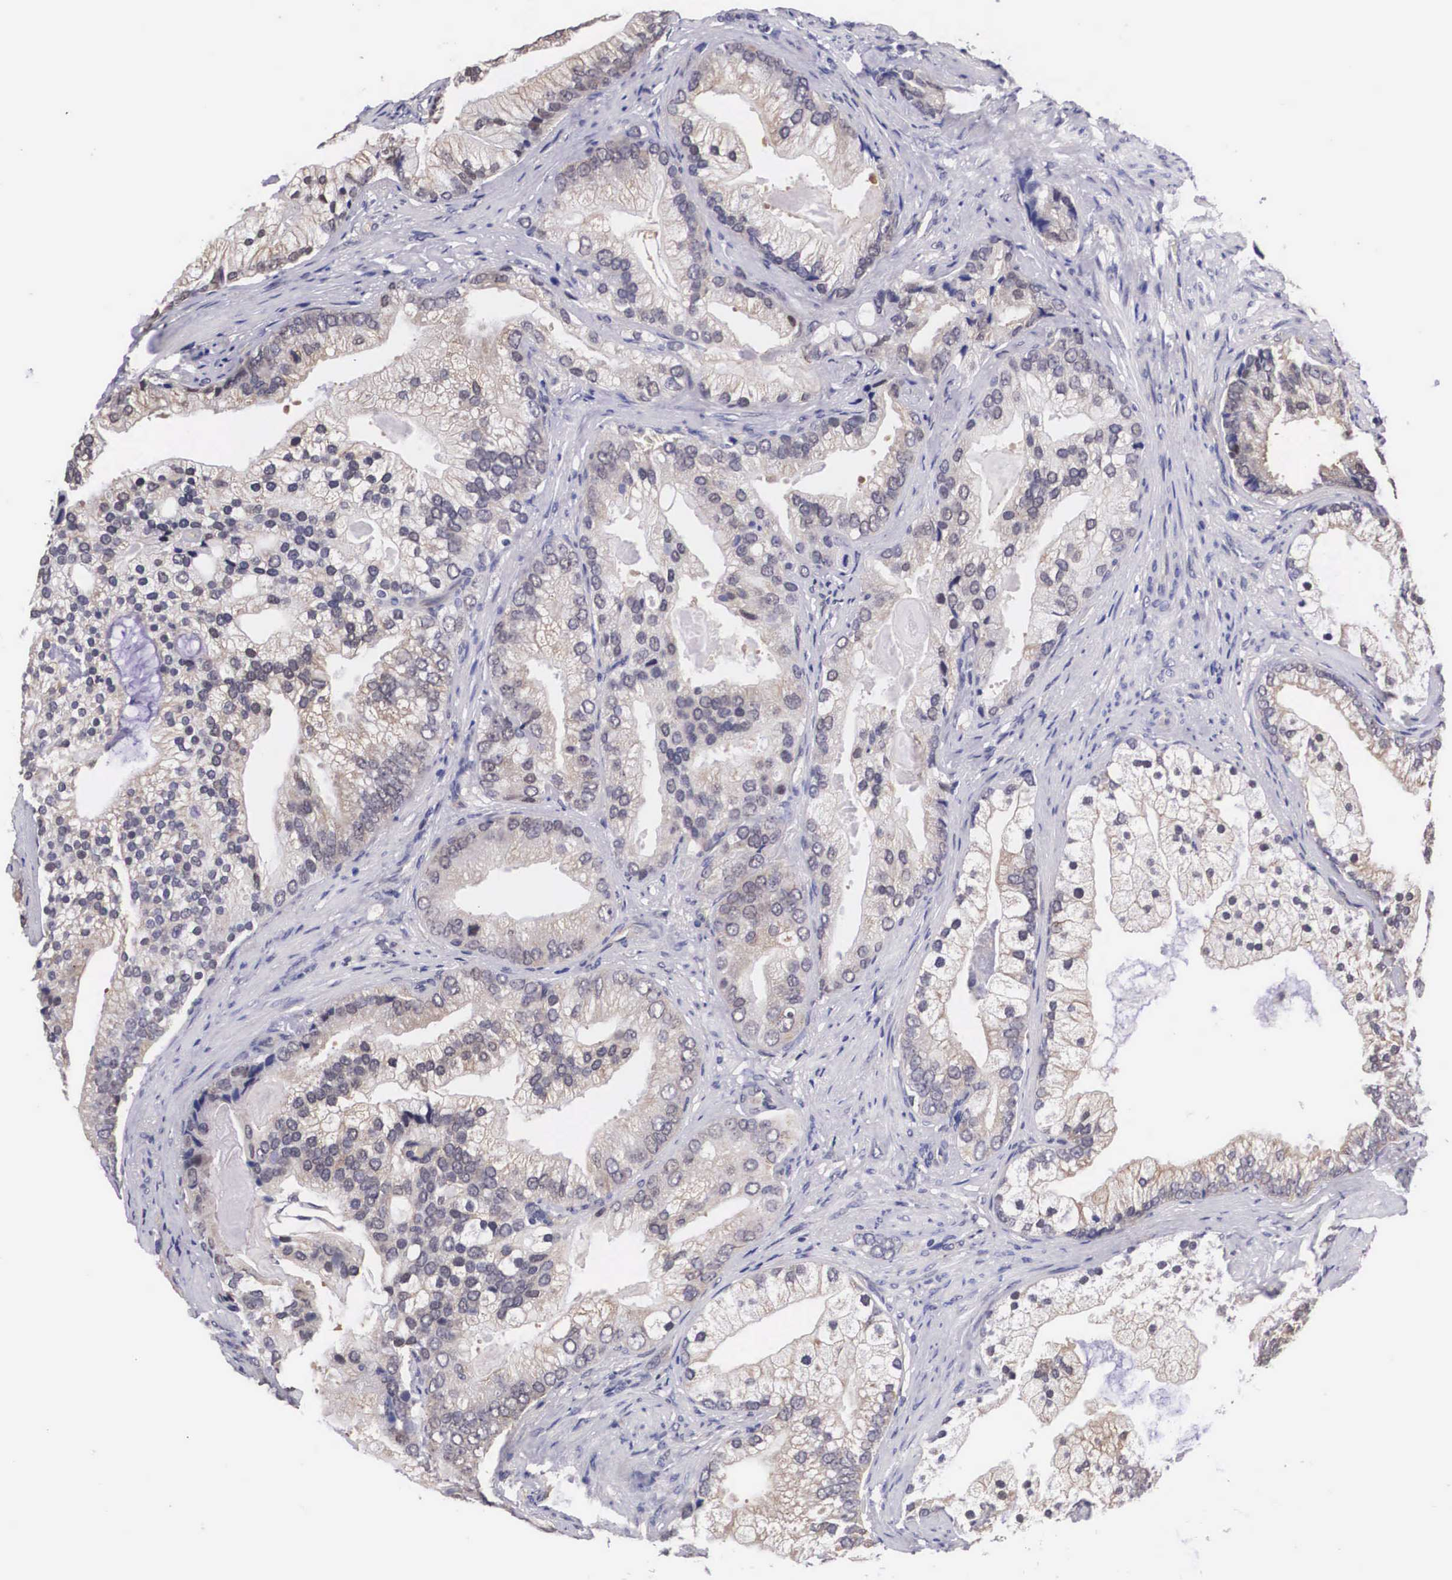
{"staining": {"intensity": "weak", "quantity": "25%-75%", "location": "cytoplasmic/membranous"}, "tissue": "prostate cancer", "cell_type": "Tumor cells", "image_type": "cancer", "snomed": [{"axis": "morphology", "description": "Adenocarcinoma, Low grade"}, {"axis": "topography", "description": "Prostate"}], "caption": "An immunohistochemistry photomicrograph of tumor tissue is shown. Protein staining in brown labels weak cytoplasmic/membranous positivity in prostate adenocarcinoma (low-grade) within tumor cells.", "gene": "OTX2", "patient": {"sex": "male", "age": 71}}